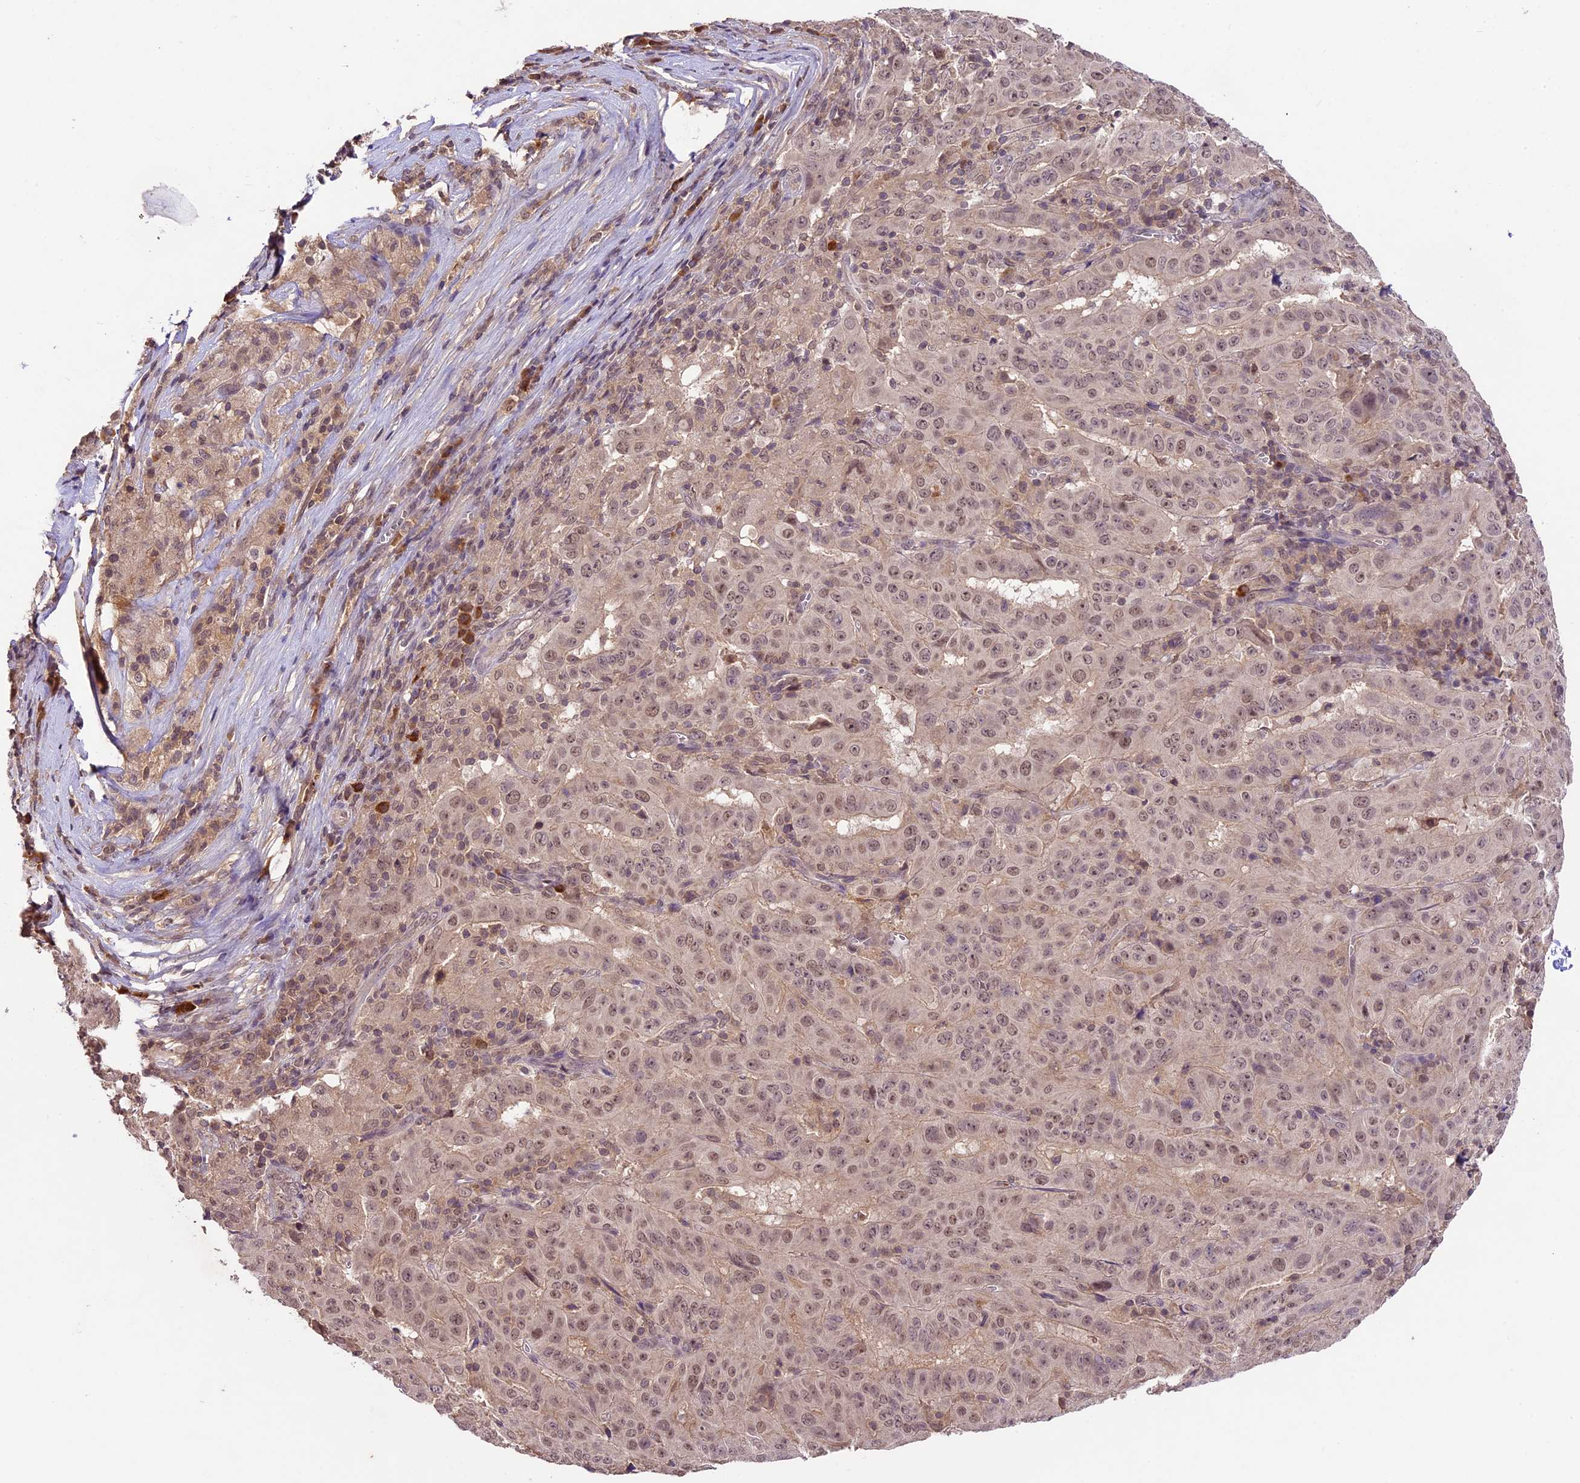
{"staining": {"intensity": "moderate", "quantity": ">75%", "location": "nuclear"}, "tissue": "pancreatic cancer", "cell_type": "Tumor cells", "image_type": "cancer", "snomed": [{"axis": "morphology", "description": "Adenocarcinoma, NOS"}, {"axis": "topography", "description": "Pancreas"}], "caption": "DAB immunohistochemical staining of adenocarcinoma (pancreatic) displays moderate nuclear protein expression in approximately >75% of tumor cells.", "gene": "ATP10A", "patient": {"sex": "male", "age": 63}}